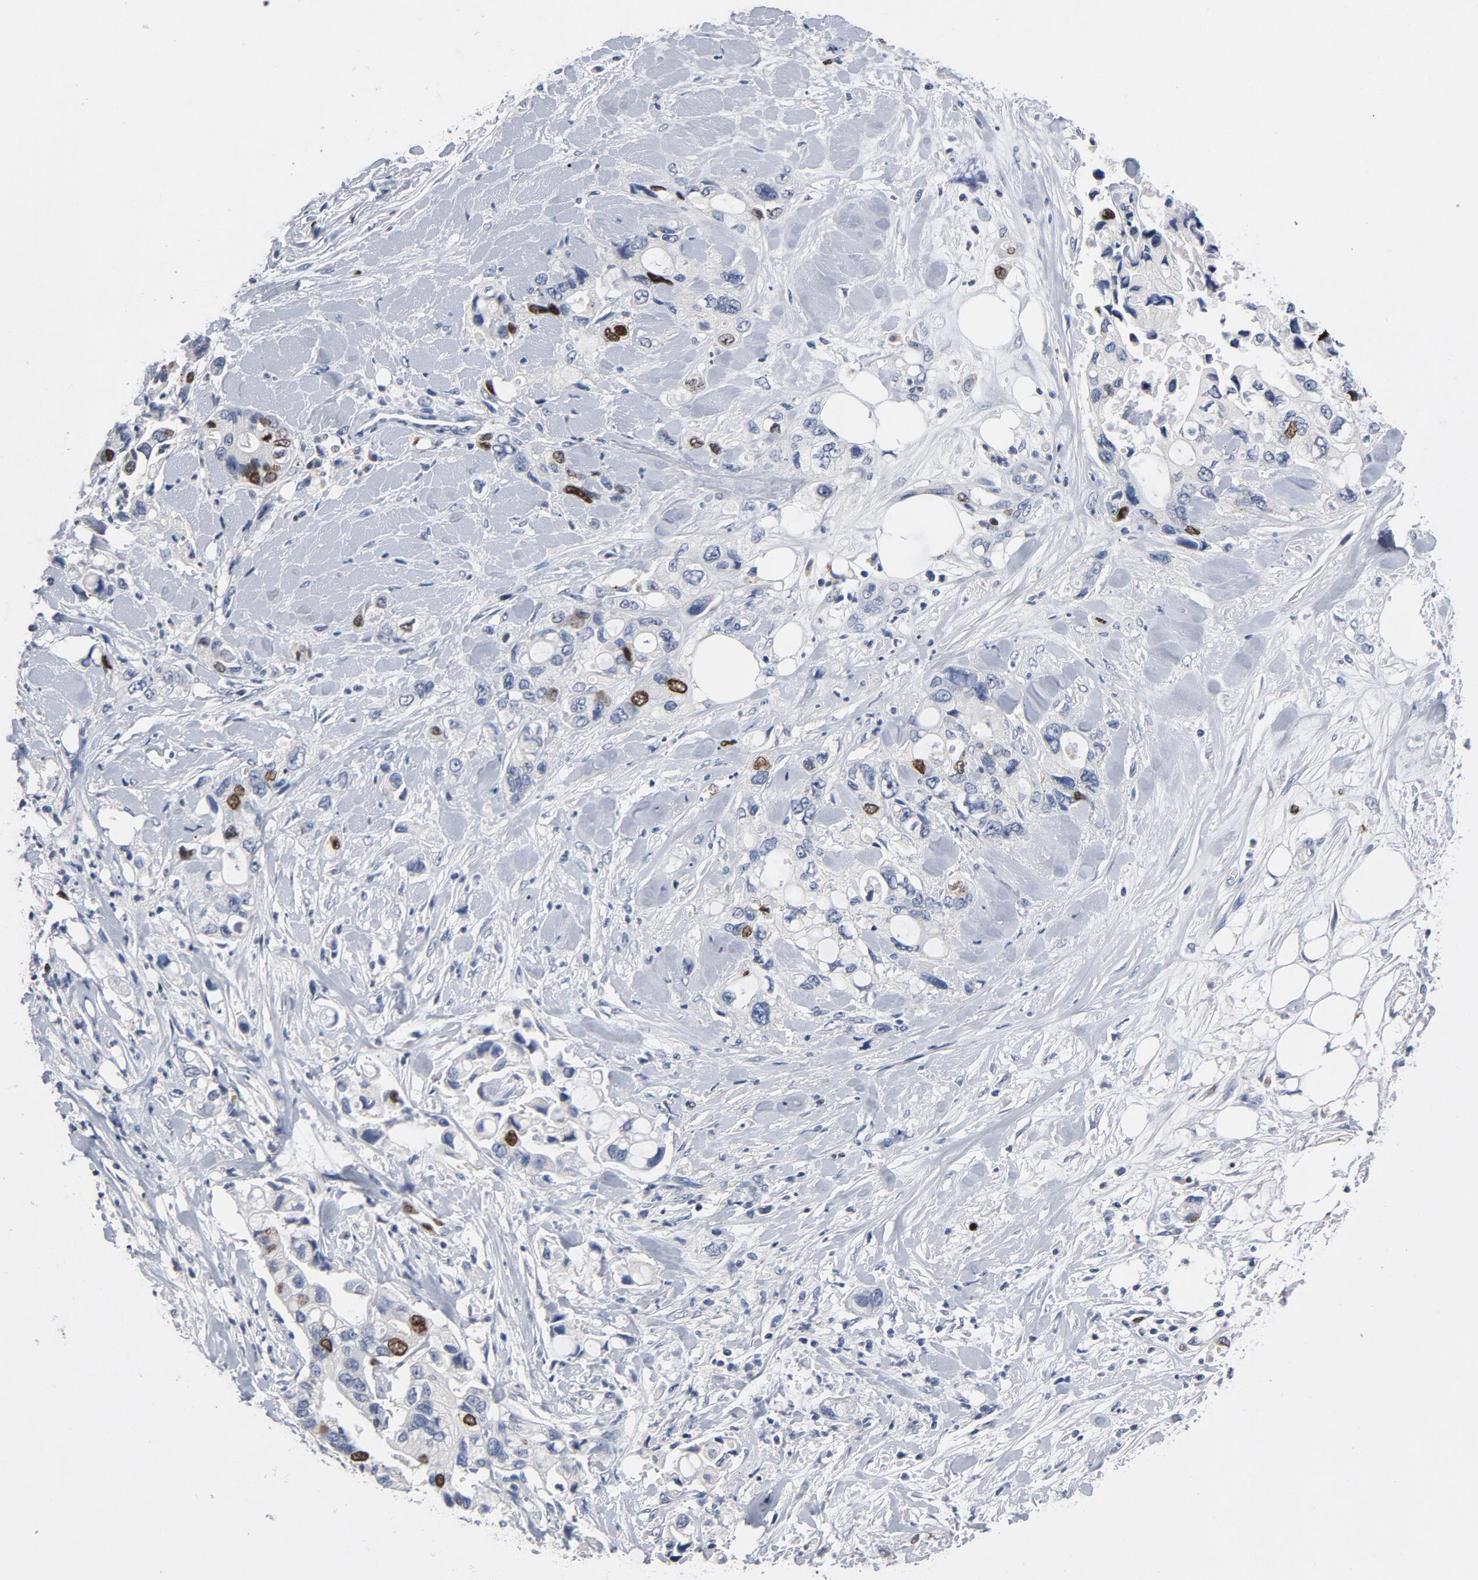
{"staining": {"intensity": "moderate", "quantity": "<25%", "location": "nuclear"}, "tissue": "pancreatic cancer", "cell_type": "Tumor cells", "image_type": "cancer", "snomed": [{"axis": "morphology", "description": "Adenocarcinoma, NOS"}, {"axis": "topography", "description": "Pancreas"}], "caption": "An IHC photomicrograph of neoplastic tissue is shown. Protein staining in brown labels moderate nuclear positivity in pancreatic adenocarcinoma within tumor cells. (brown staining indicates protein expression, while blue staining denotes nuclei).", "gene": "BIRC5", "patient": {"sex": "male", "age": 70}}